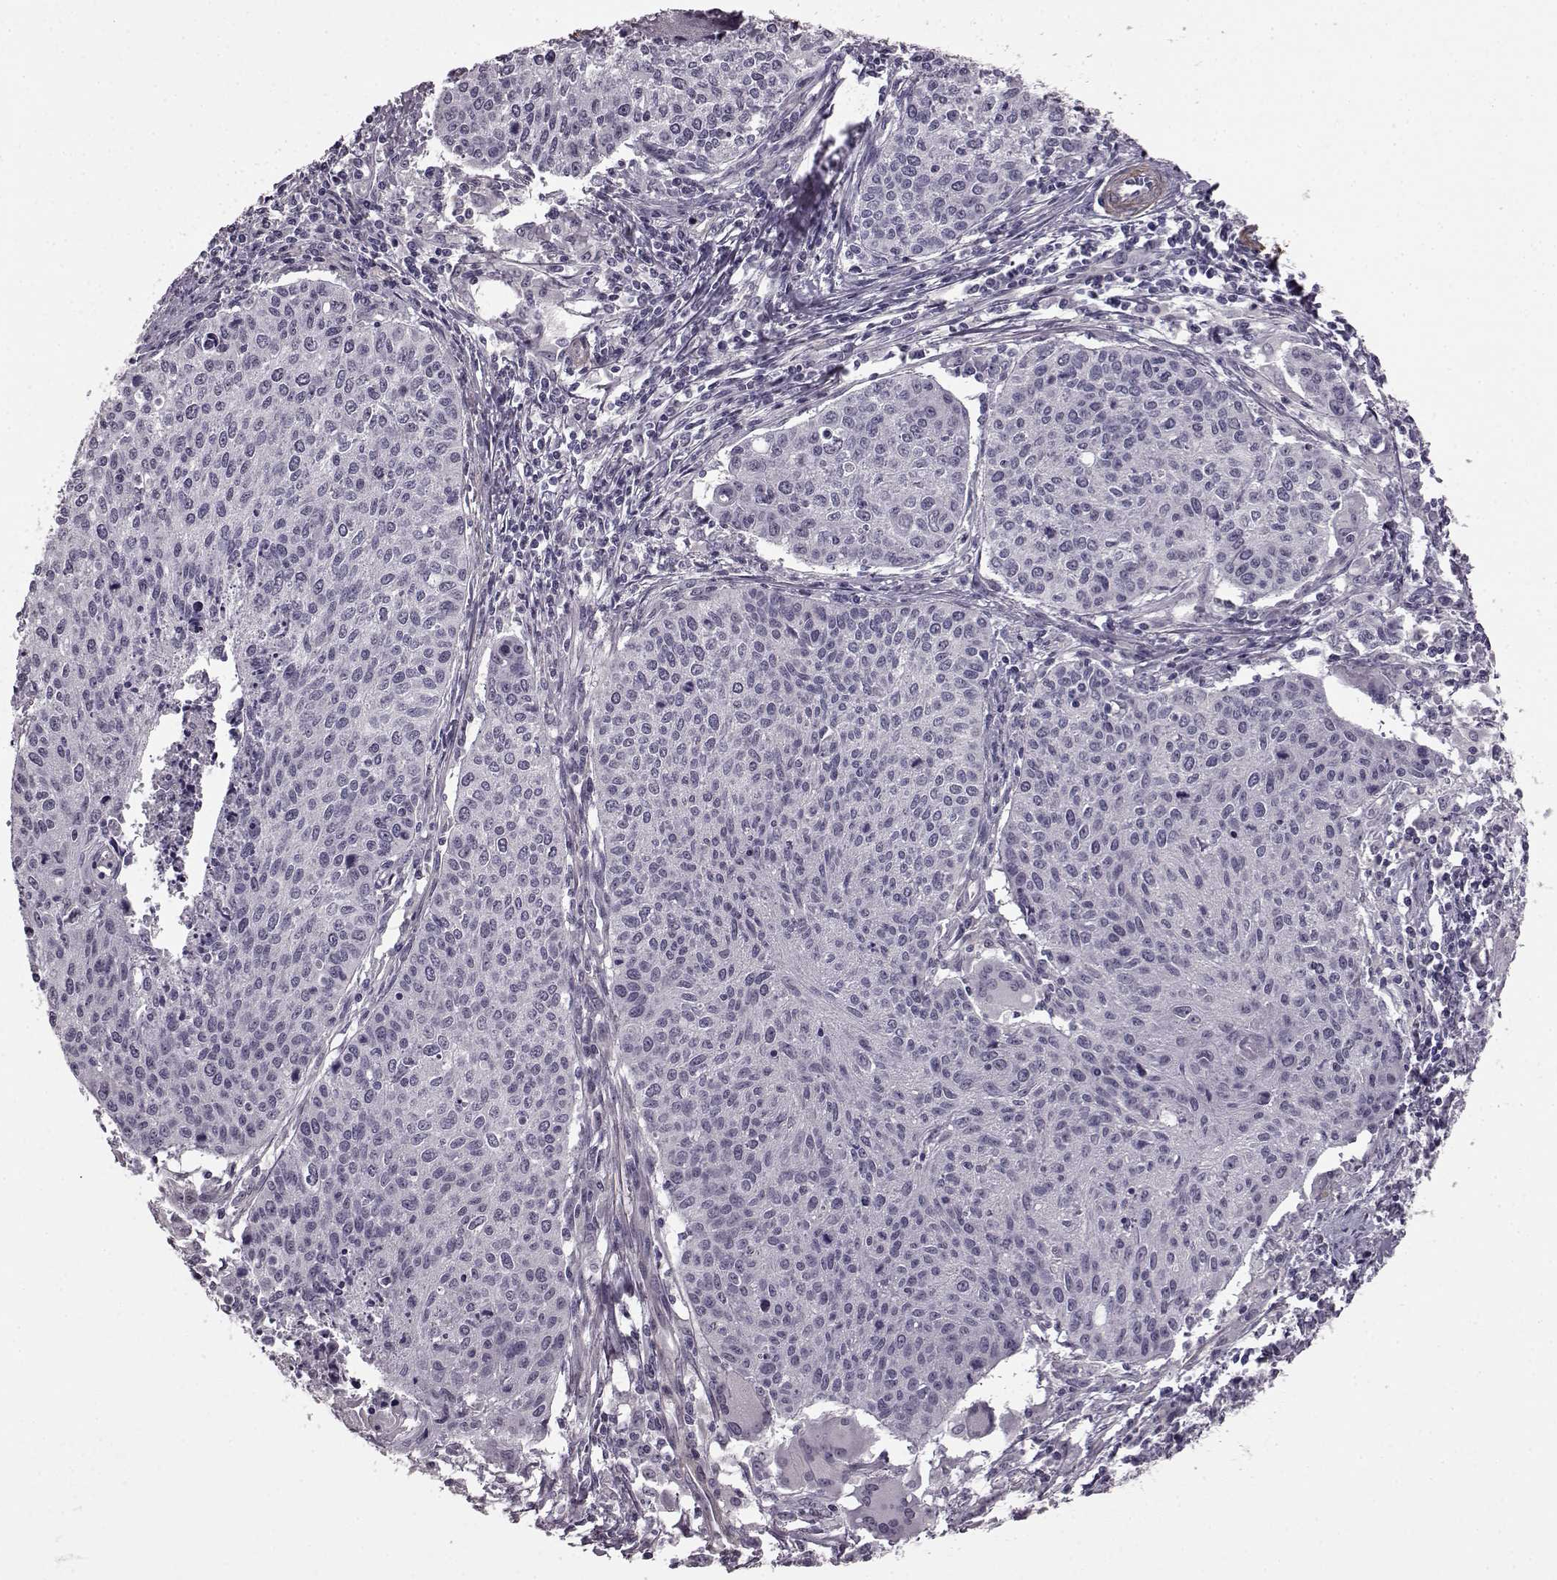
{"staining": {"intensity": "negative", "quantity": "none", "location": "none"}, "tissue": "cervical cancer", "cell_type": "Tumor cells", "image_type": "cancer", "snomed": [{"axis": "morphology", "description": "Squamous cell carcinoma, NOS"}, {"axis": "topography", "description": "Cervix"}], "caption": "Immunohistochemistry of cervical squamous cell carcinoma reveals no positivity in tumor cells.", "gene": "SLCO3A1", "patient": {"sex": "female", "age": 38}}